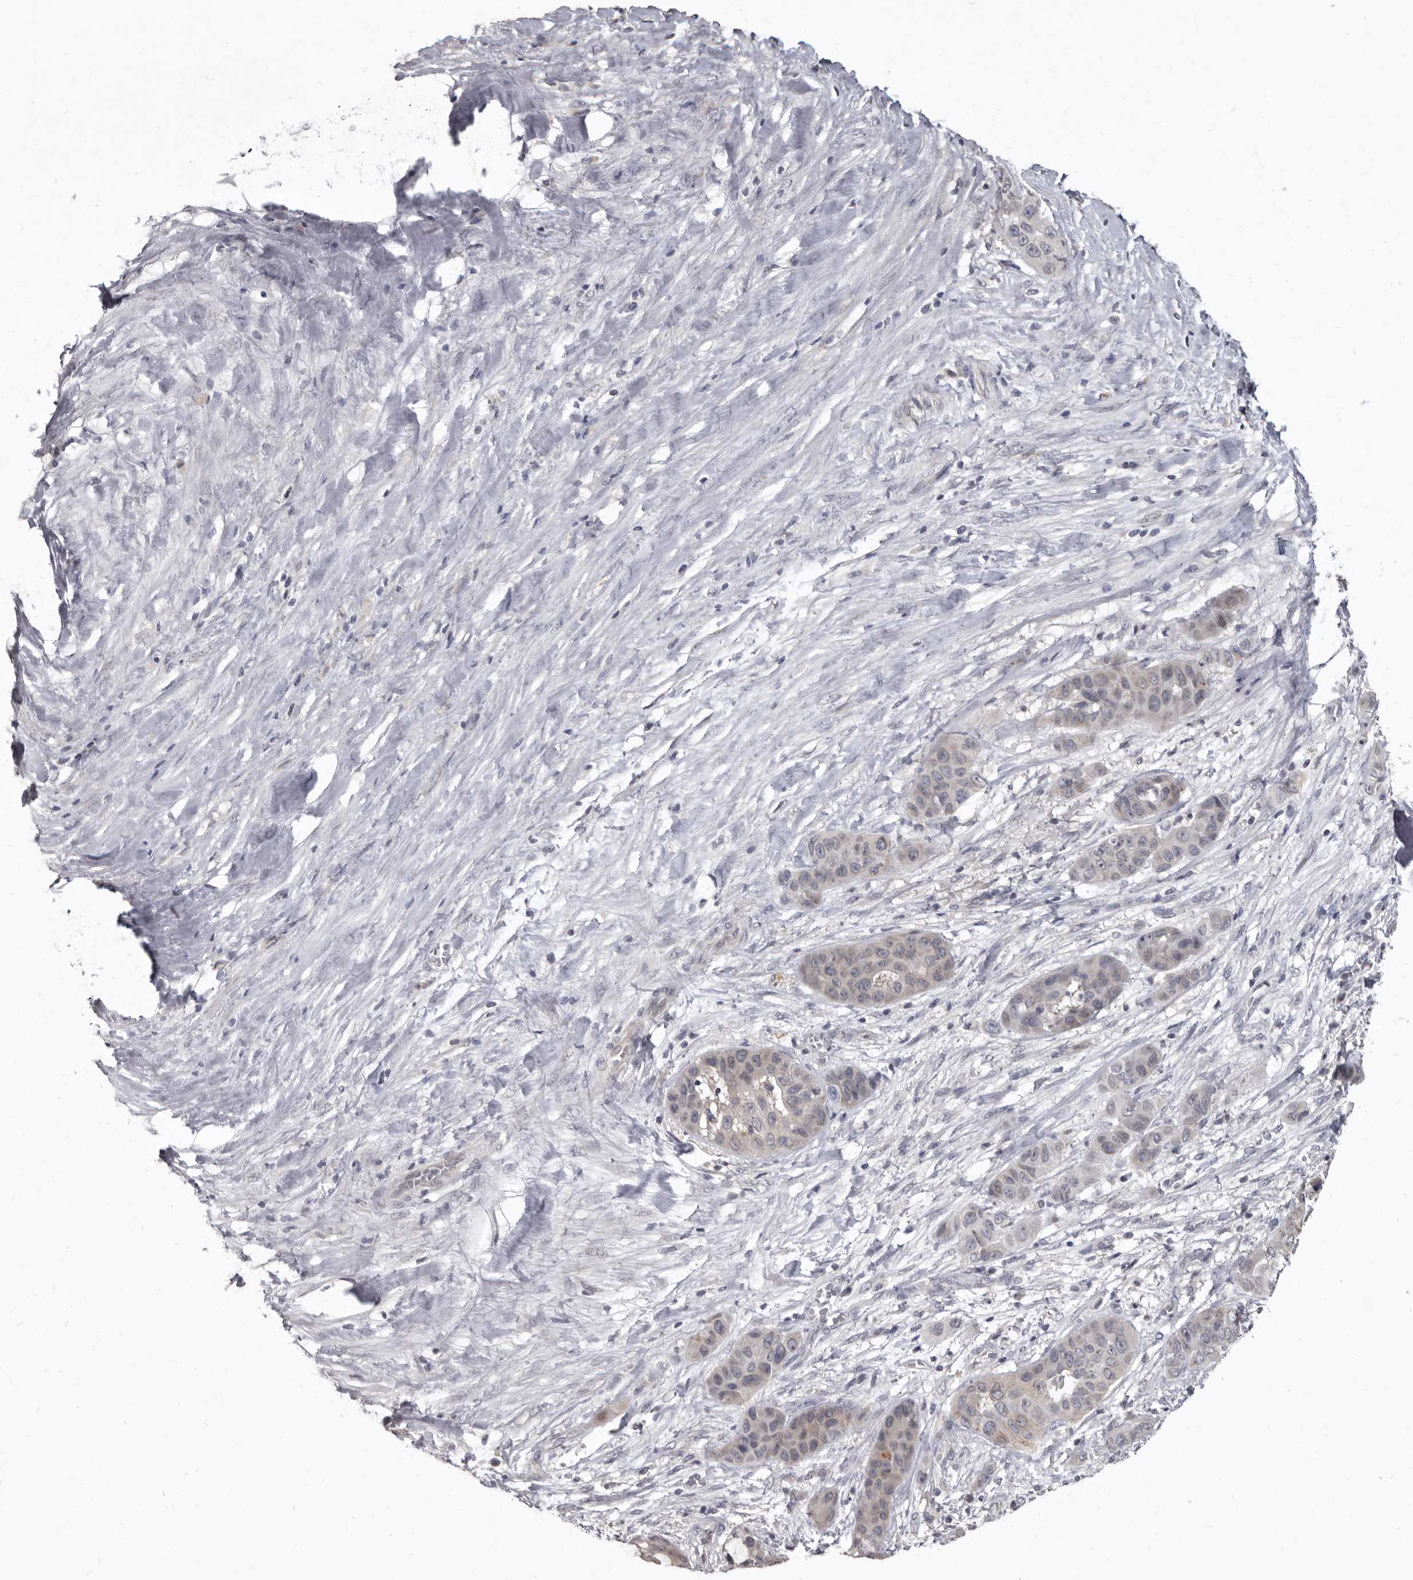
{"staining": {"intensity": "weak", "quantity": ">75%", "location": "cytoplasmic/membranous"}, "tissue": "liver cancer", "cell_type": "Tumor cells", "image_type": "cancer", "snomed": [{"axis": "morphology", "description": "Cholangiocarcinoma"}, {"axis": "topography", "description": "Liver"}], "caption": "DAB (3,3'-diaminobenzidine) immunohistochemical staining of human cholangiocarcinoma (liver) demonstrates weak cytoplasmic/membranous protein positivity in about >75% of tumor cells.", "gene": "SULT1E1", "patient": {"sex": "female", "age": 52}}